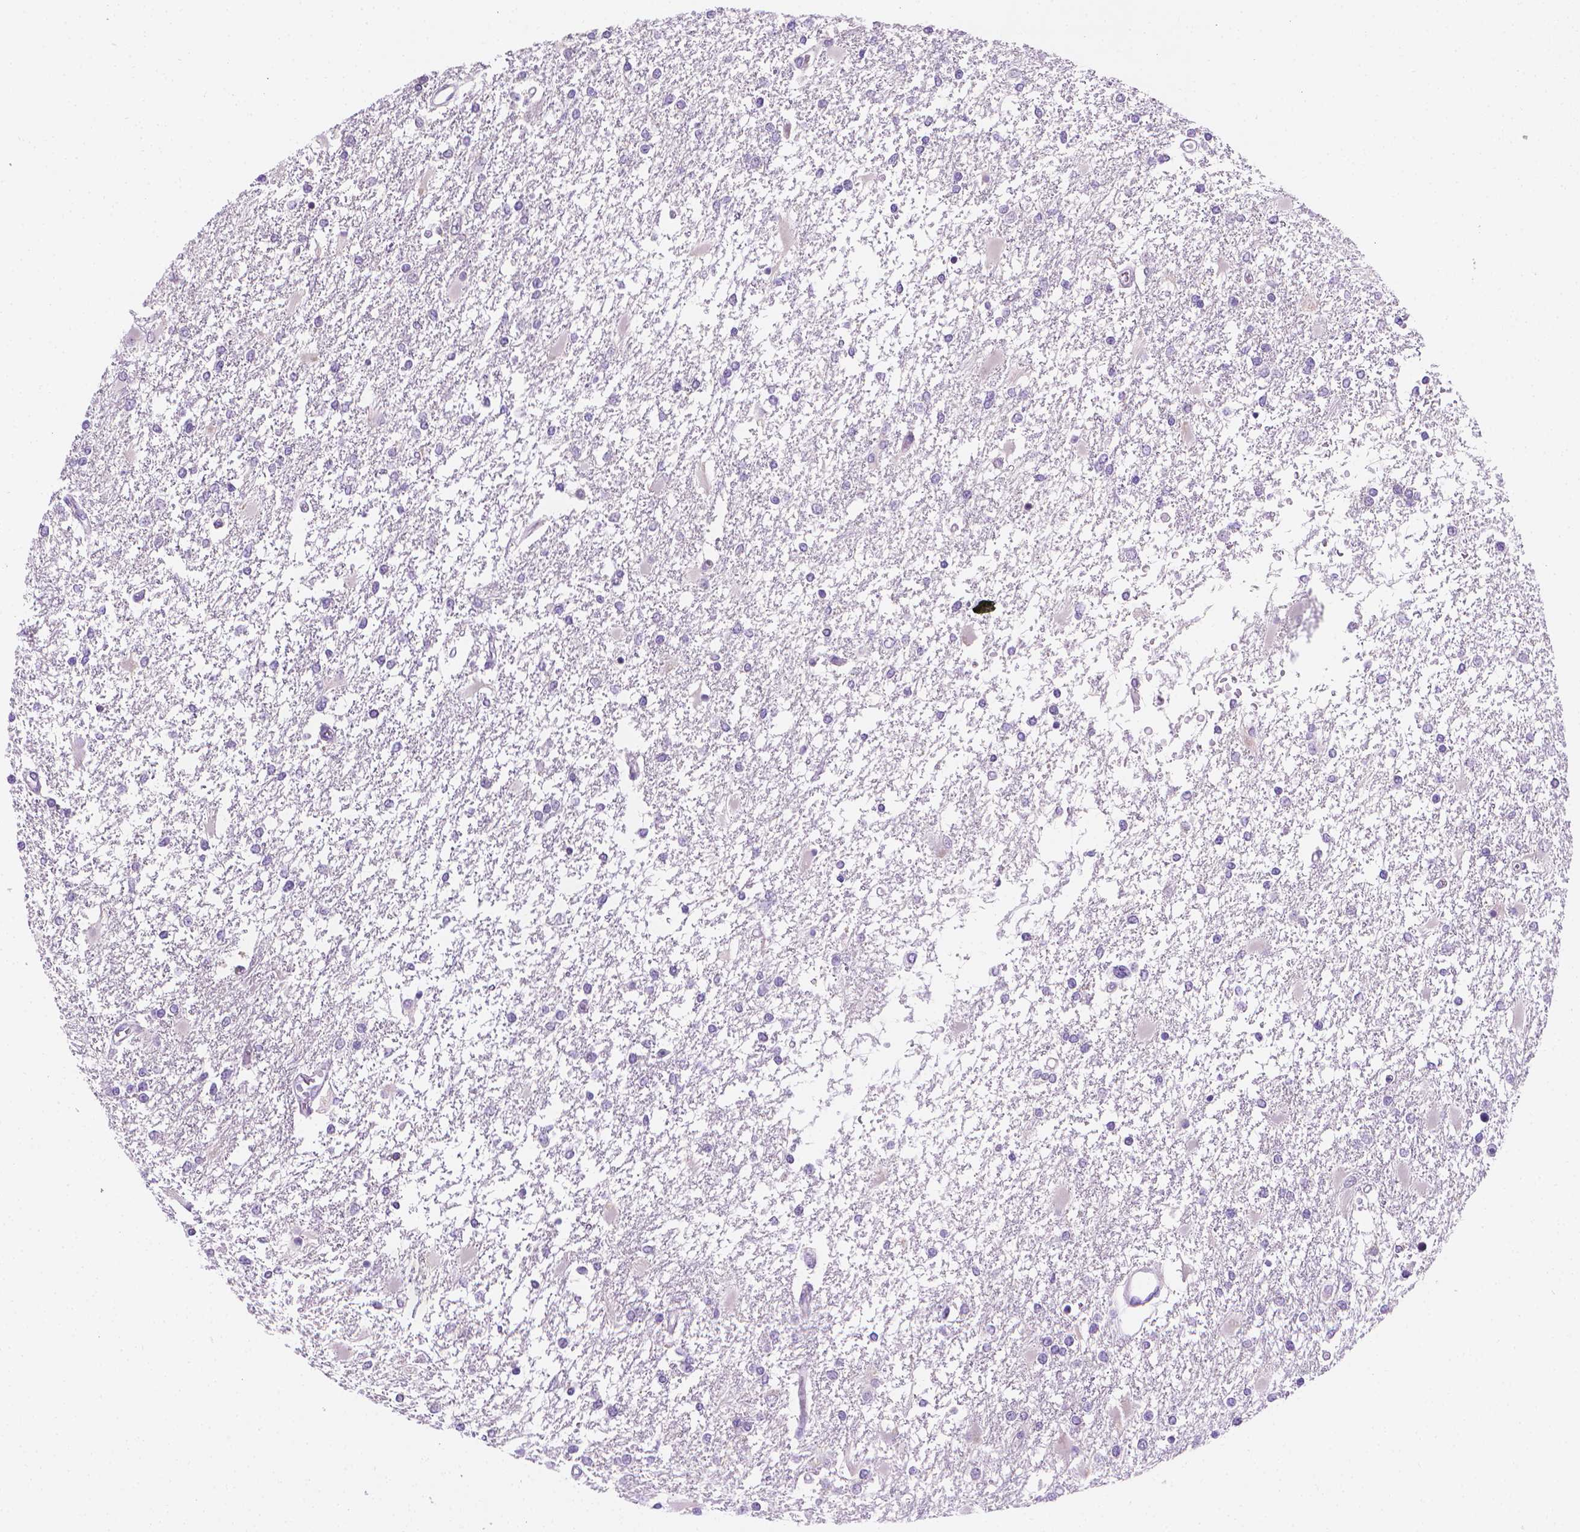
{"staining": {"intensity": "negative", "quantity": "none", "location": "none"}, "tissue": "glioma", "cell_type": "Tumor cells", "image_type": "cancer", "snomed": [{"axis": "morphology", "description": "Glioma, malignant, High grade"}, {"axis": "topography", "description": "Cerebral cortex"}], "caption": "Immunohistochemistry (IHC) micrograph of neoplastic tissue: human malignant glioma (high-grade) stained with DAB exhibits no significant protein positivity in tumor cells.", "gene": "FASN", "patient": {"sex": "male", "age": 79}}